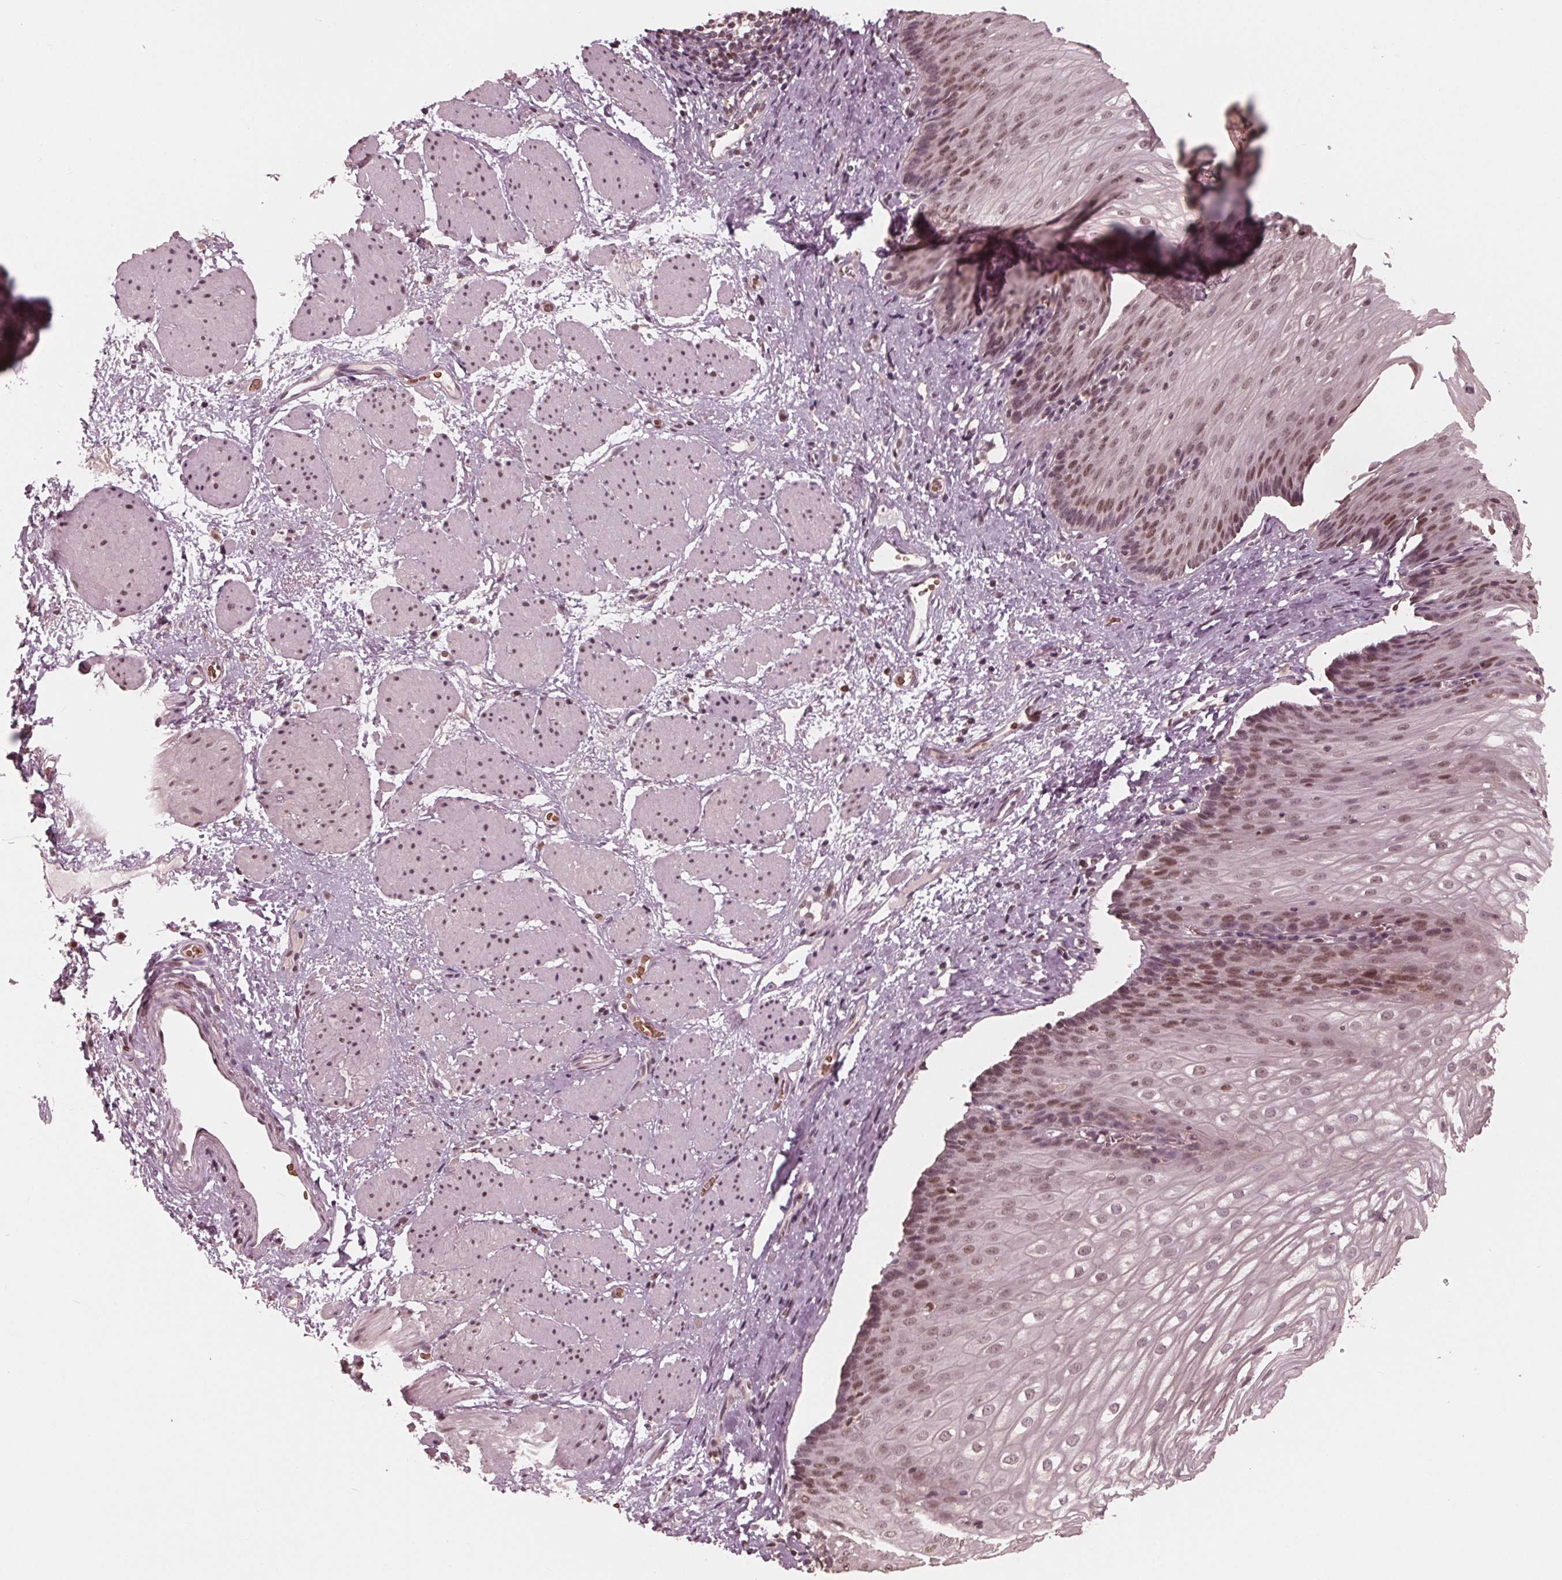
{"staining": {"intensity": "moderate", "quantity": ">75%", "location": "nuclear"}, "tissue": "esophagus", "cell_type": "Squamous epithelial cells", "image_type": "normal", "snomed": [{"axis": "morphology", "description": "Normal tissue, NOS"}, {"axis": "topography", "description": "Esophagus"}], "caption": "An image showing moderate nuclear positivity in approximately >75% of squamous epithelial cells in benign esophagus, as visualized by brown immunohistochemical staining.", "gene": "HIRIP3", "patient": {"sex": "male", "age": 62}}